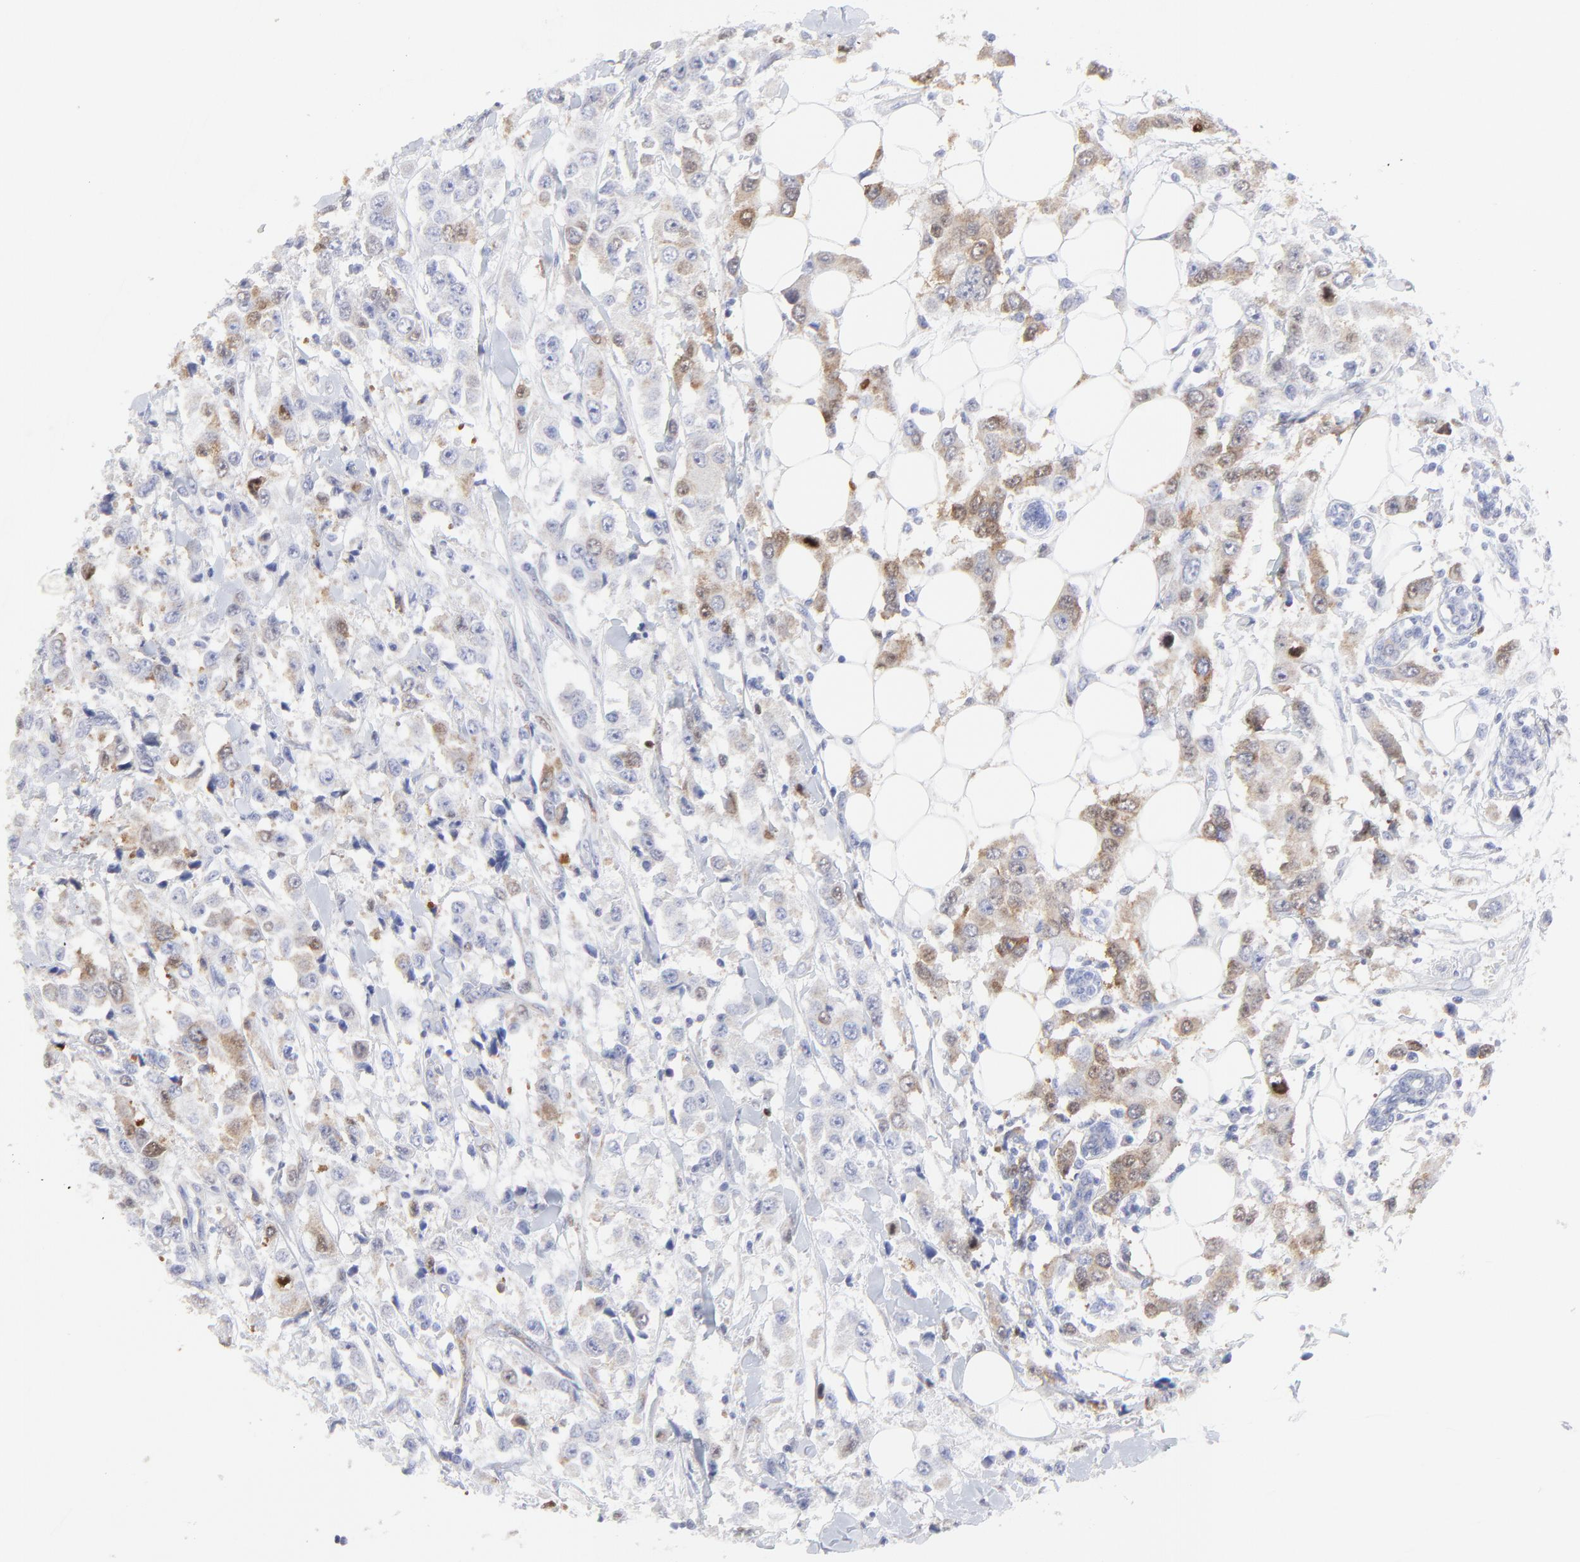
{"staining": {"intensity": "moderate", "quantity": "25%-75%", "location": "cytoplasmic/membranous"}, "tissue": "breast cancer", "cell_type": "Tumor cells", "image_type": "cancer", "snomed": [{"axis": "morphology", "description": "Duct carcinoma"}, {"axis": "topography", "description": "Breast"}], "caption": "A histopathology image showing moderate cytoplasmic/membranous positivity in approximately 25%-75% of tumor cells in breast invasive ductal carcinoma, as visualized by brown immunohistochemical staining.", "gene": "NCAPH", "patient": {"sex": "female", "age": 58}}